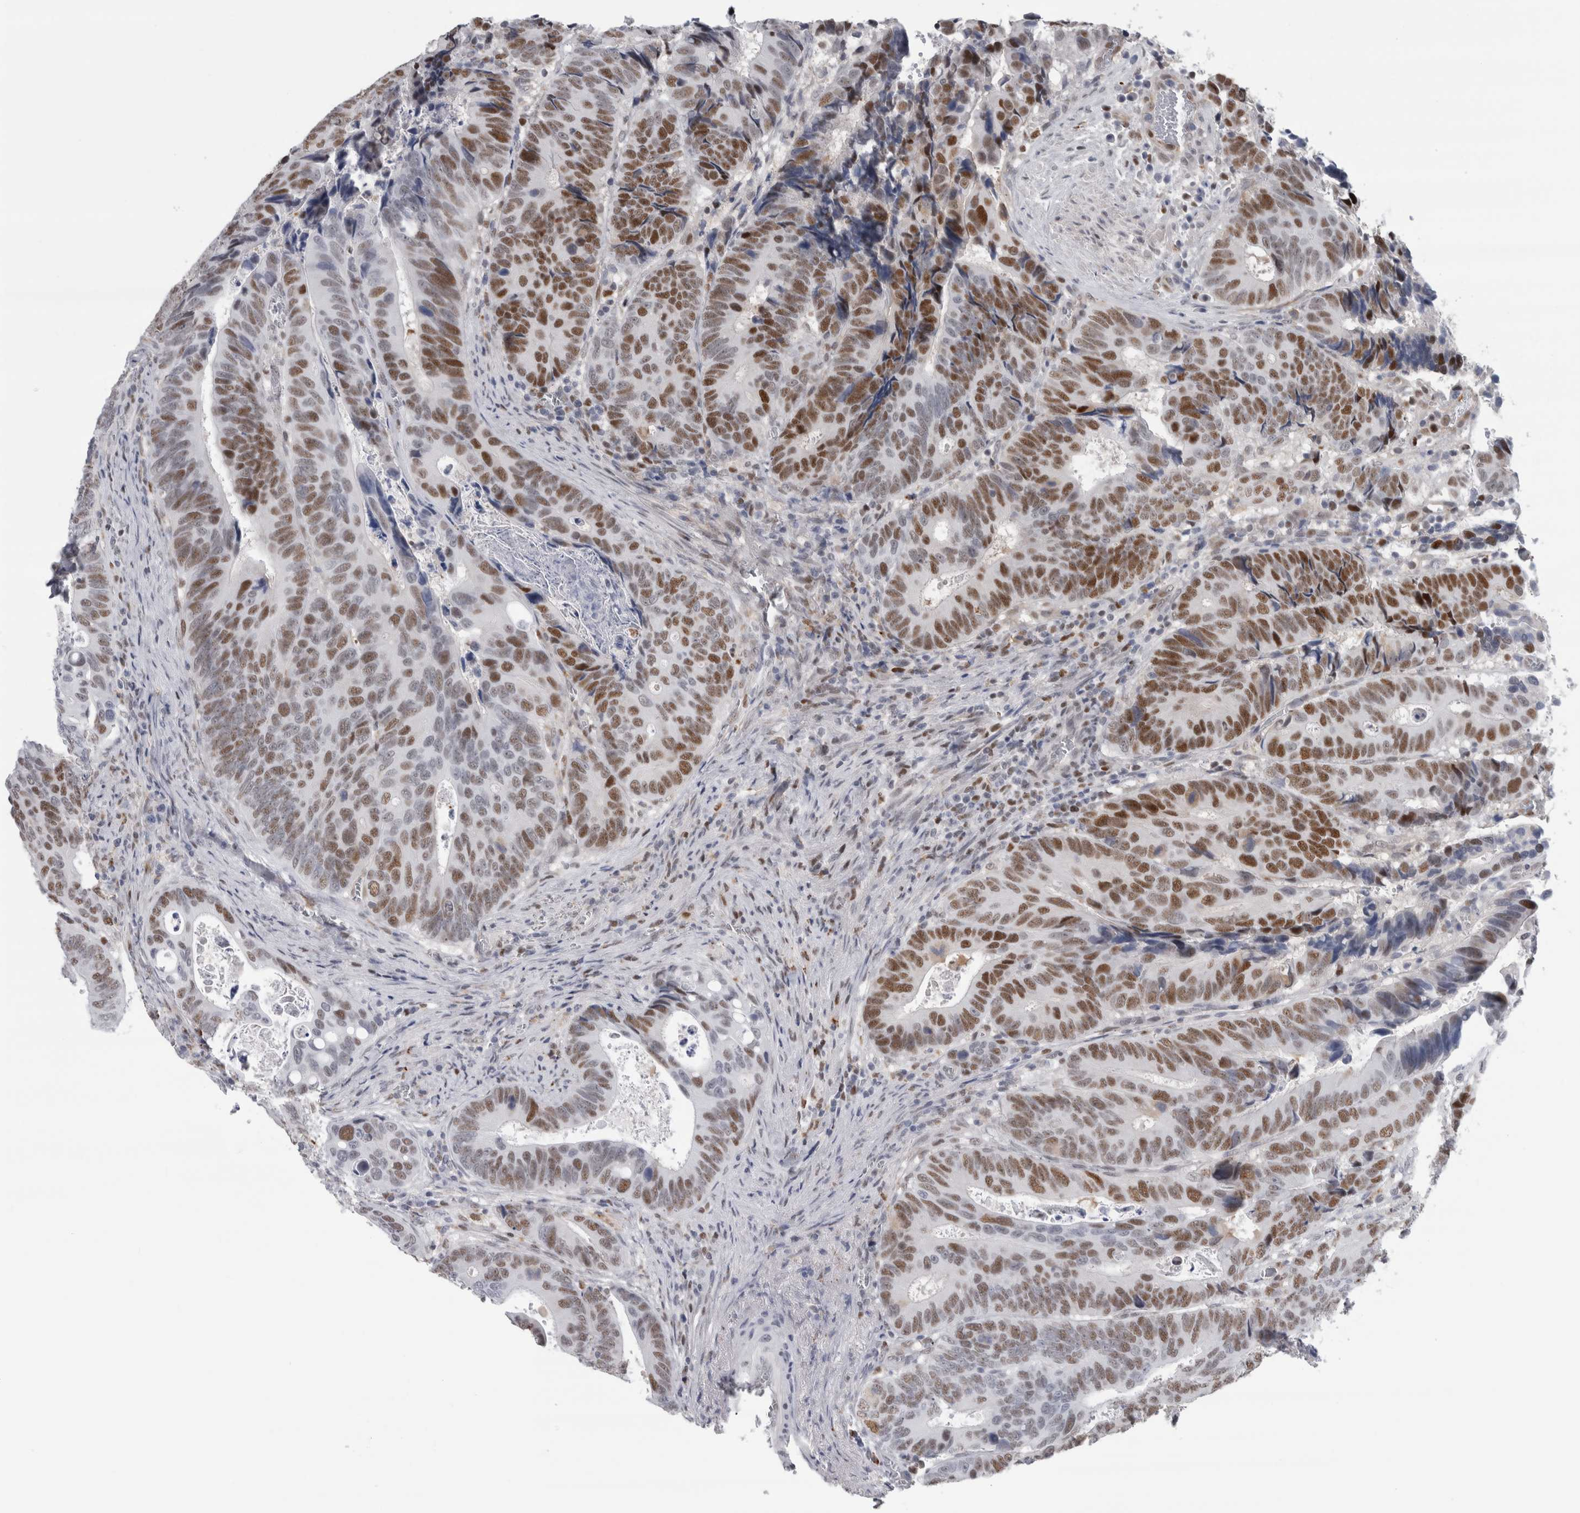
{"staining": {"intensity": "moderate", "quantity": "25%-75%", "location": "nuclear"}, "tissue": "colorectal cancer", "cell_type": "Tumor cells", "image_type": "cancer", "snomed": [{"axis": "morphology", "description": "Inflammation, NOS"}, {"axis": "morphology", "description": "Adenocarcinoma, NOS"}, {"axis": "topography", "description": "Colon"}], "caption": "Colorectal adenocarcinoma was stained to show a protein in brown. There is medium levels of moderate nuclear expression in approximately 25%-75% of tumor cells. (IHC, brightfield microscopy, high magnification).", "gene": "POLD2", "patient": {"sex": "male", "age": 72}}